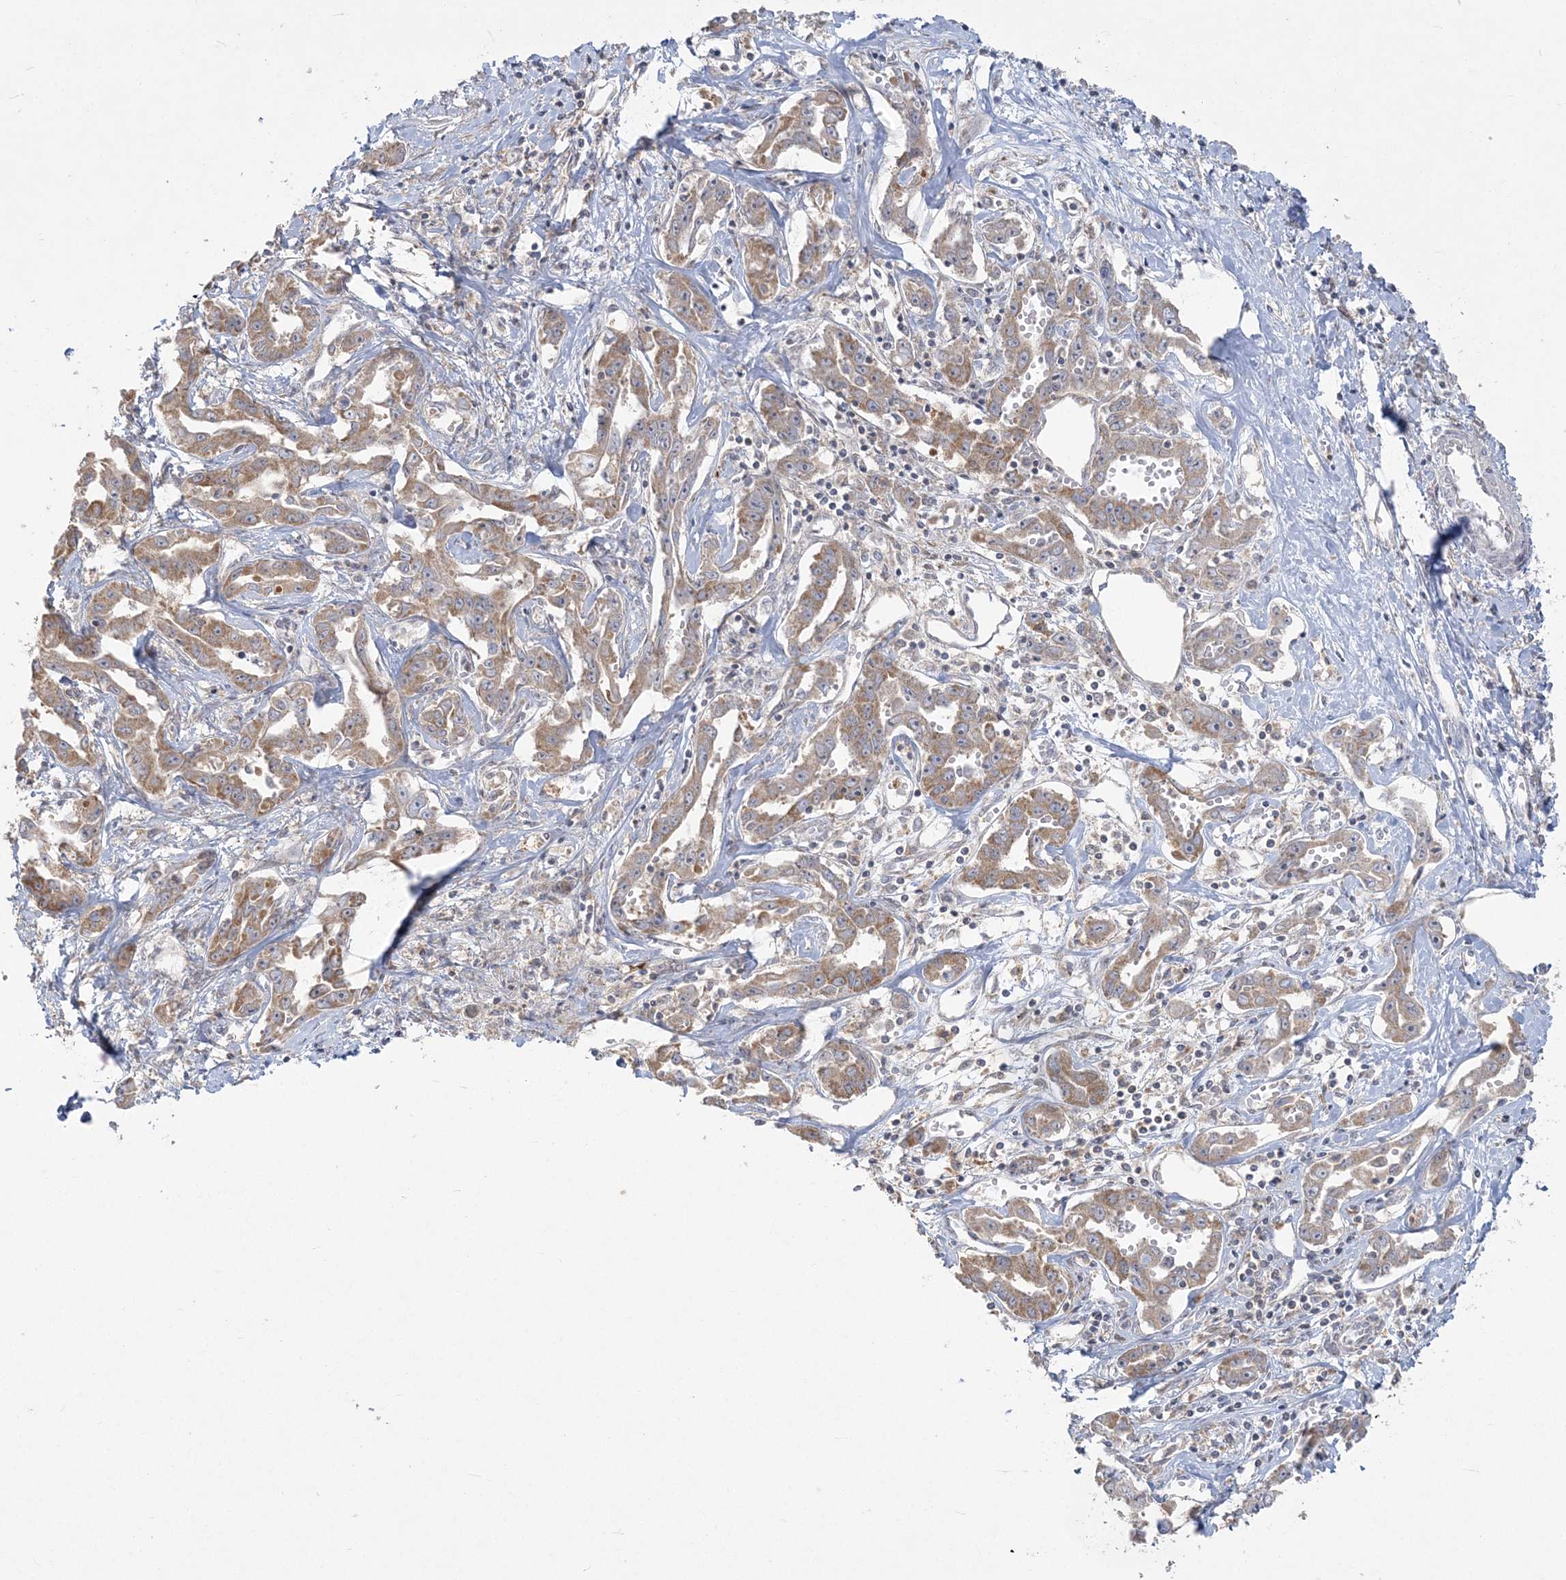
{"staining": {"intensity": "moderate", "quantity": ">75%", "location": "cytoplasmic/membranous"}, "tissue": "liver cancer", "cell_type": "Tumor cells", "image_type": "cancer", "snomed": [{"axis": "morphology", "description": "Cholangiocarcinoma"}, {"axis": "topography", "description": "Liver"}], "caption": "There is medium levels of moderate cytoplasmic/membranous positivity in tumor cells of liver cancer (cholangiocarcinoma), as demonstrated by immunohistochemical staining (brown color).", "gene": "ZC3H6", "patient": {"sex": "male", "age": 59}}